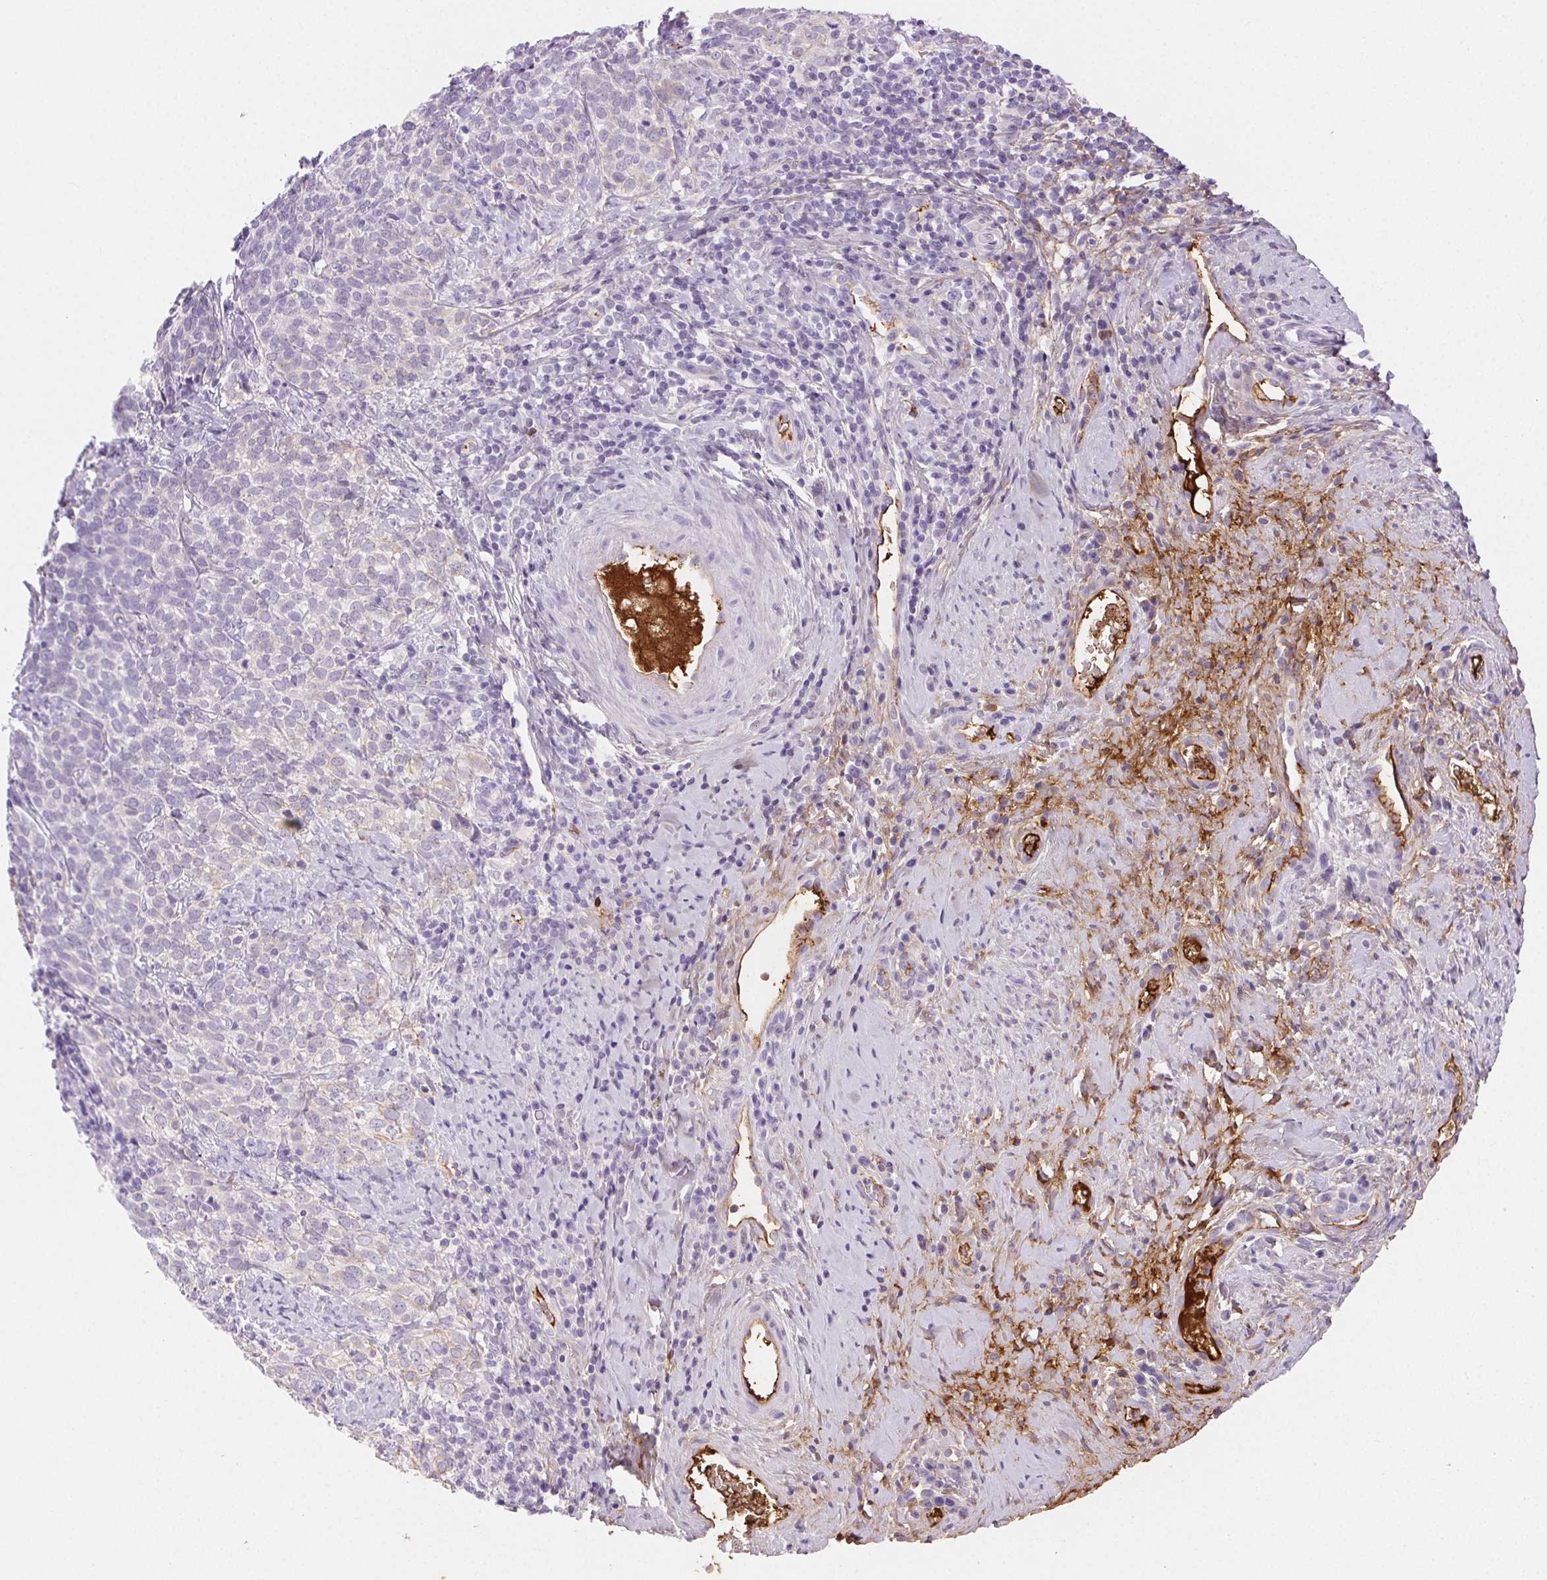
{"staining": {"intensity": "negative", "quantity": "none", "location": "none"}, "tissue": "cervical cancer", "cell_type": "Tumor cells", "image_type": "cancer", "snomed": [{"axis": "morphology", "description": "Normal tissue, NOS"}, {"axis": "morphology", "description": "Squamous cell carcinoma, NOS"}, {"axis": "topography", "description": "Vagina"}, {"axis": "topography", "description": "Cervix"}], "caption": "Tumor cells show no significant protein expression in squamous cell carcinoma (cervical).", "gene": "FGA", "patient": {"sex": "female", "age": 45}}